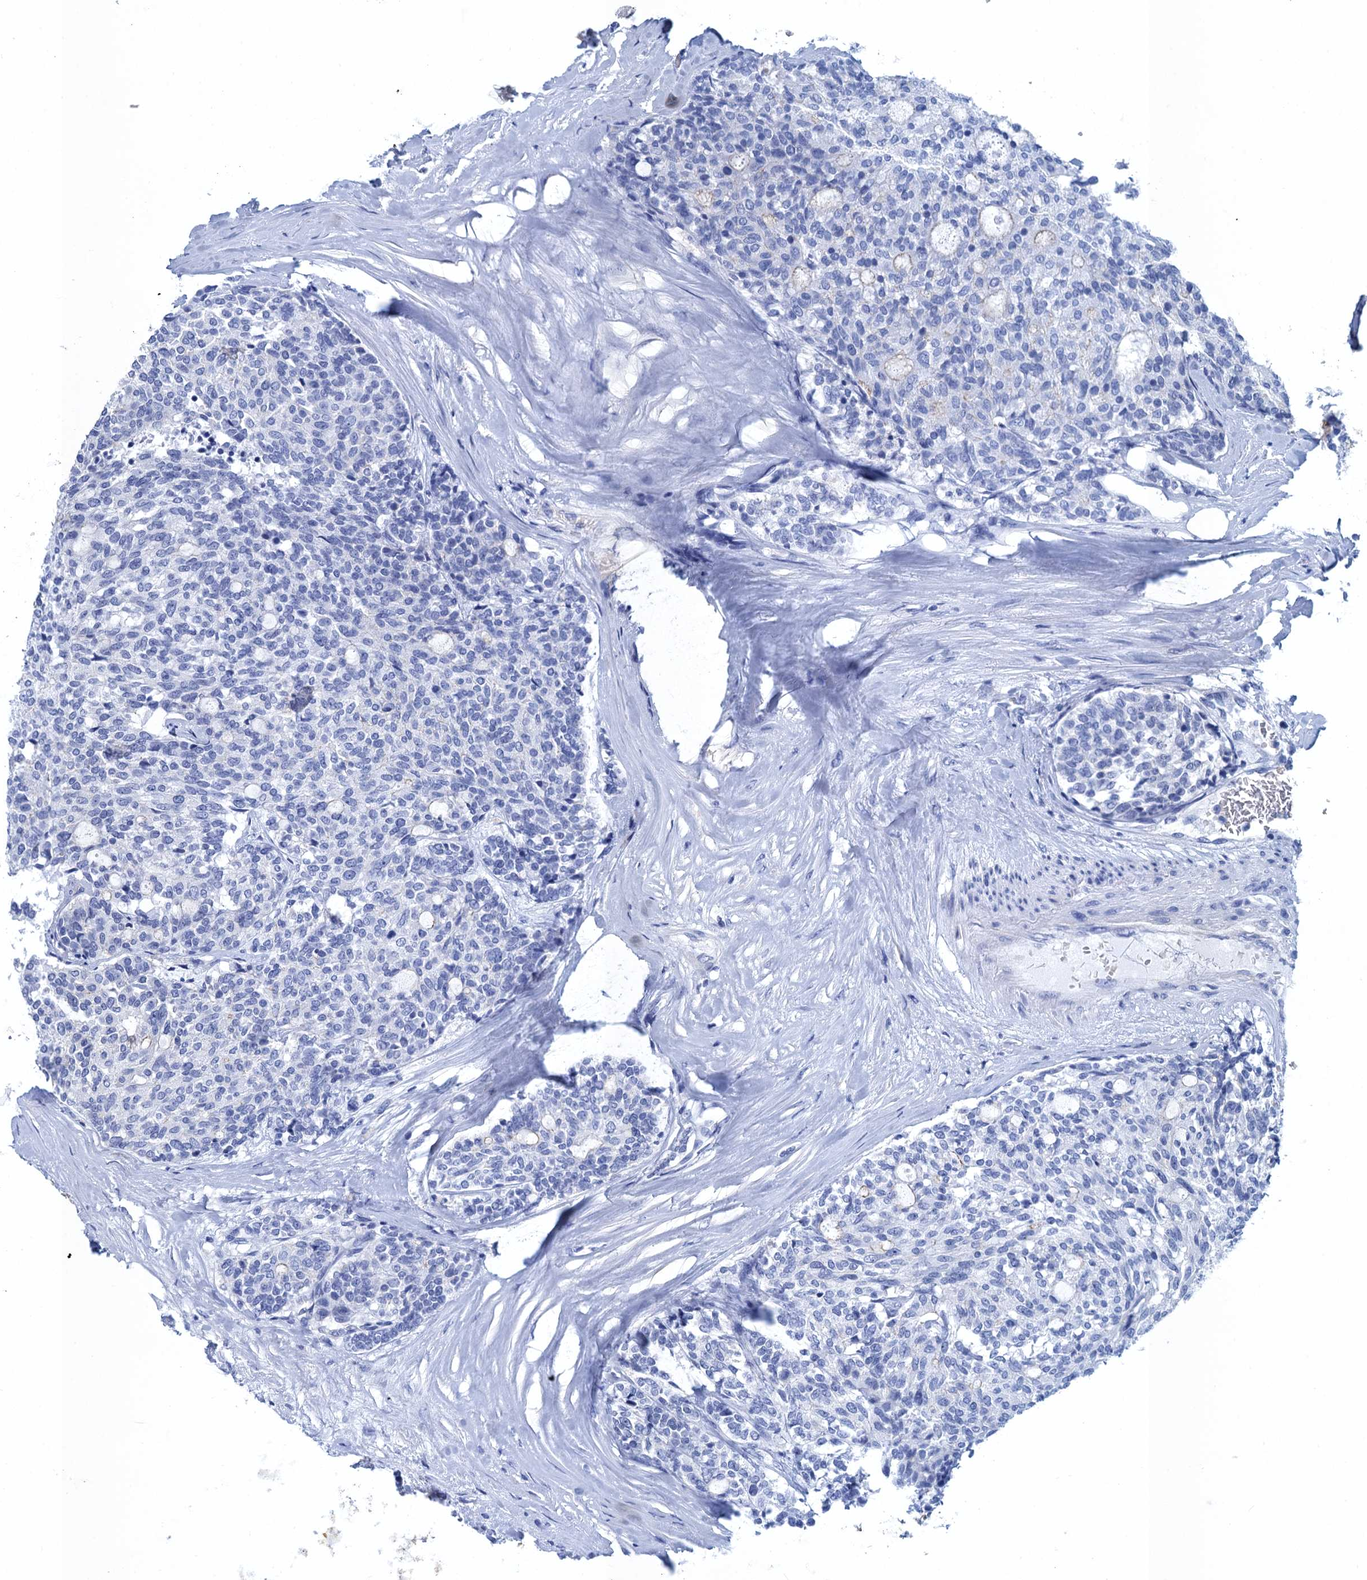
{"staining": {"intensity": "negative", "quantity": "none", "location": "none"}, "tissue": "carcinoid", "cell_type": "Tumor cells", "image_type": "cancer", "snomed": [{"axis": "morphology", "description": "Carcinoid, malignant, NOS"}, {"axis": "topography", "description": "Pancreas"}], "caption": "DAB (3,3'-diaminobenzidine) immunohistochemical staining of carcinoid reveals no significant expression in tumor cells.", "gene": "CALML5", "patient": {"sex": "female", "age": 54}}